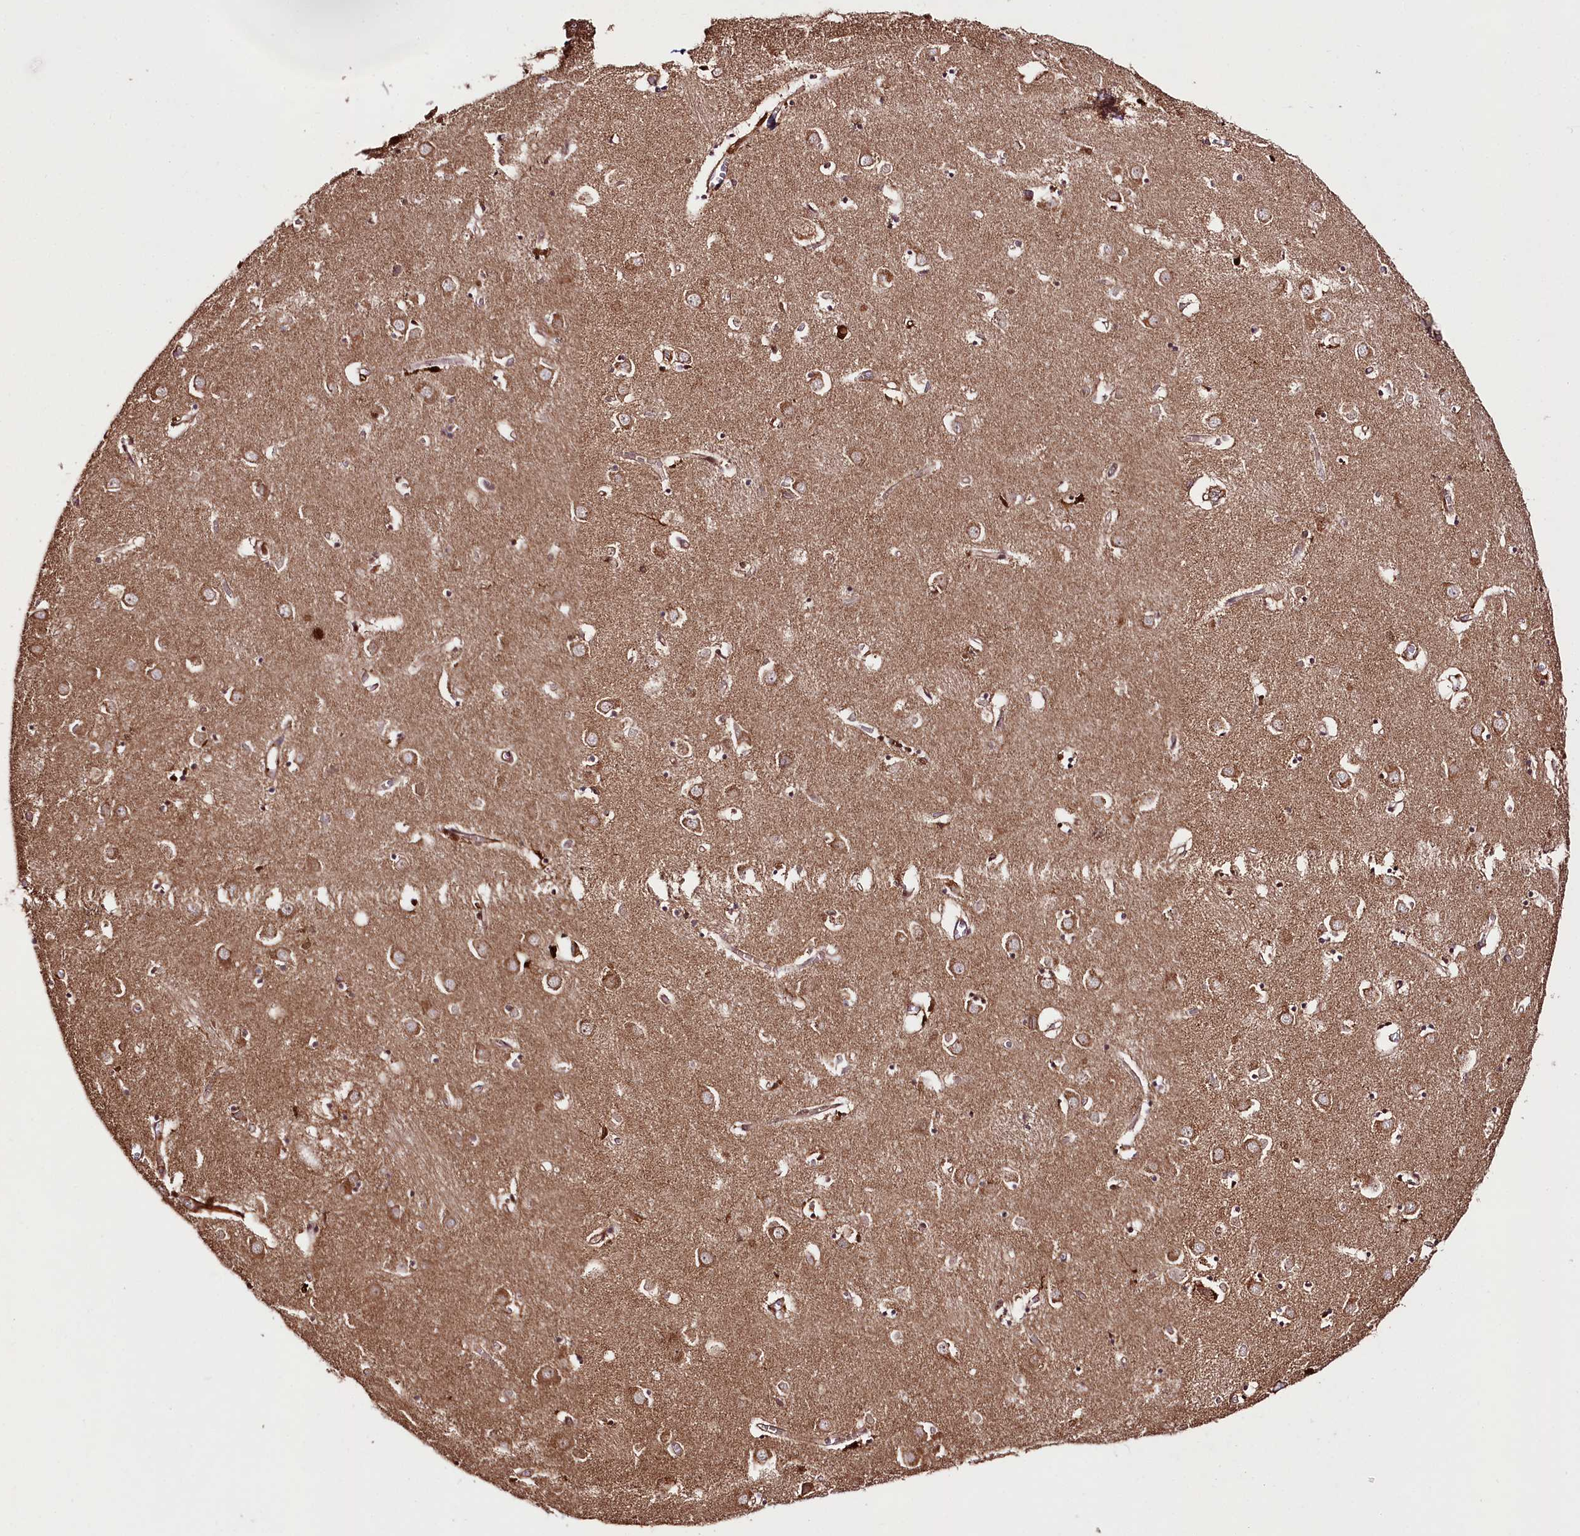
{"staining": {"intensity": "moderate", "quantity": "25%-75%", "location": "cytoplasmic/membranous"}, "tissue": "caudate", "cell_type": "Glial cells", "image_type": "normal", "snomed": [{"axis": "morphology", "description": "Normal tissue, NOS"}, {"axis": "topography", "description": "Lateral ventricle wall"}], "caption": "Protein analysis of benign caudate displays moderate cytoplasmic/membranous staining in approximately 25%-75% of glial cells.", "gene": "DHX29", "patient": {"sex": "male", "age": 70}}